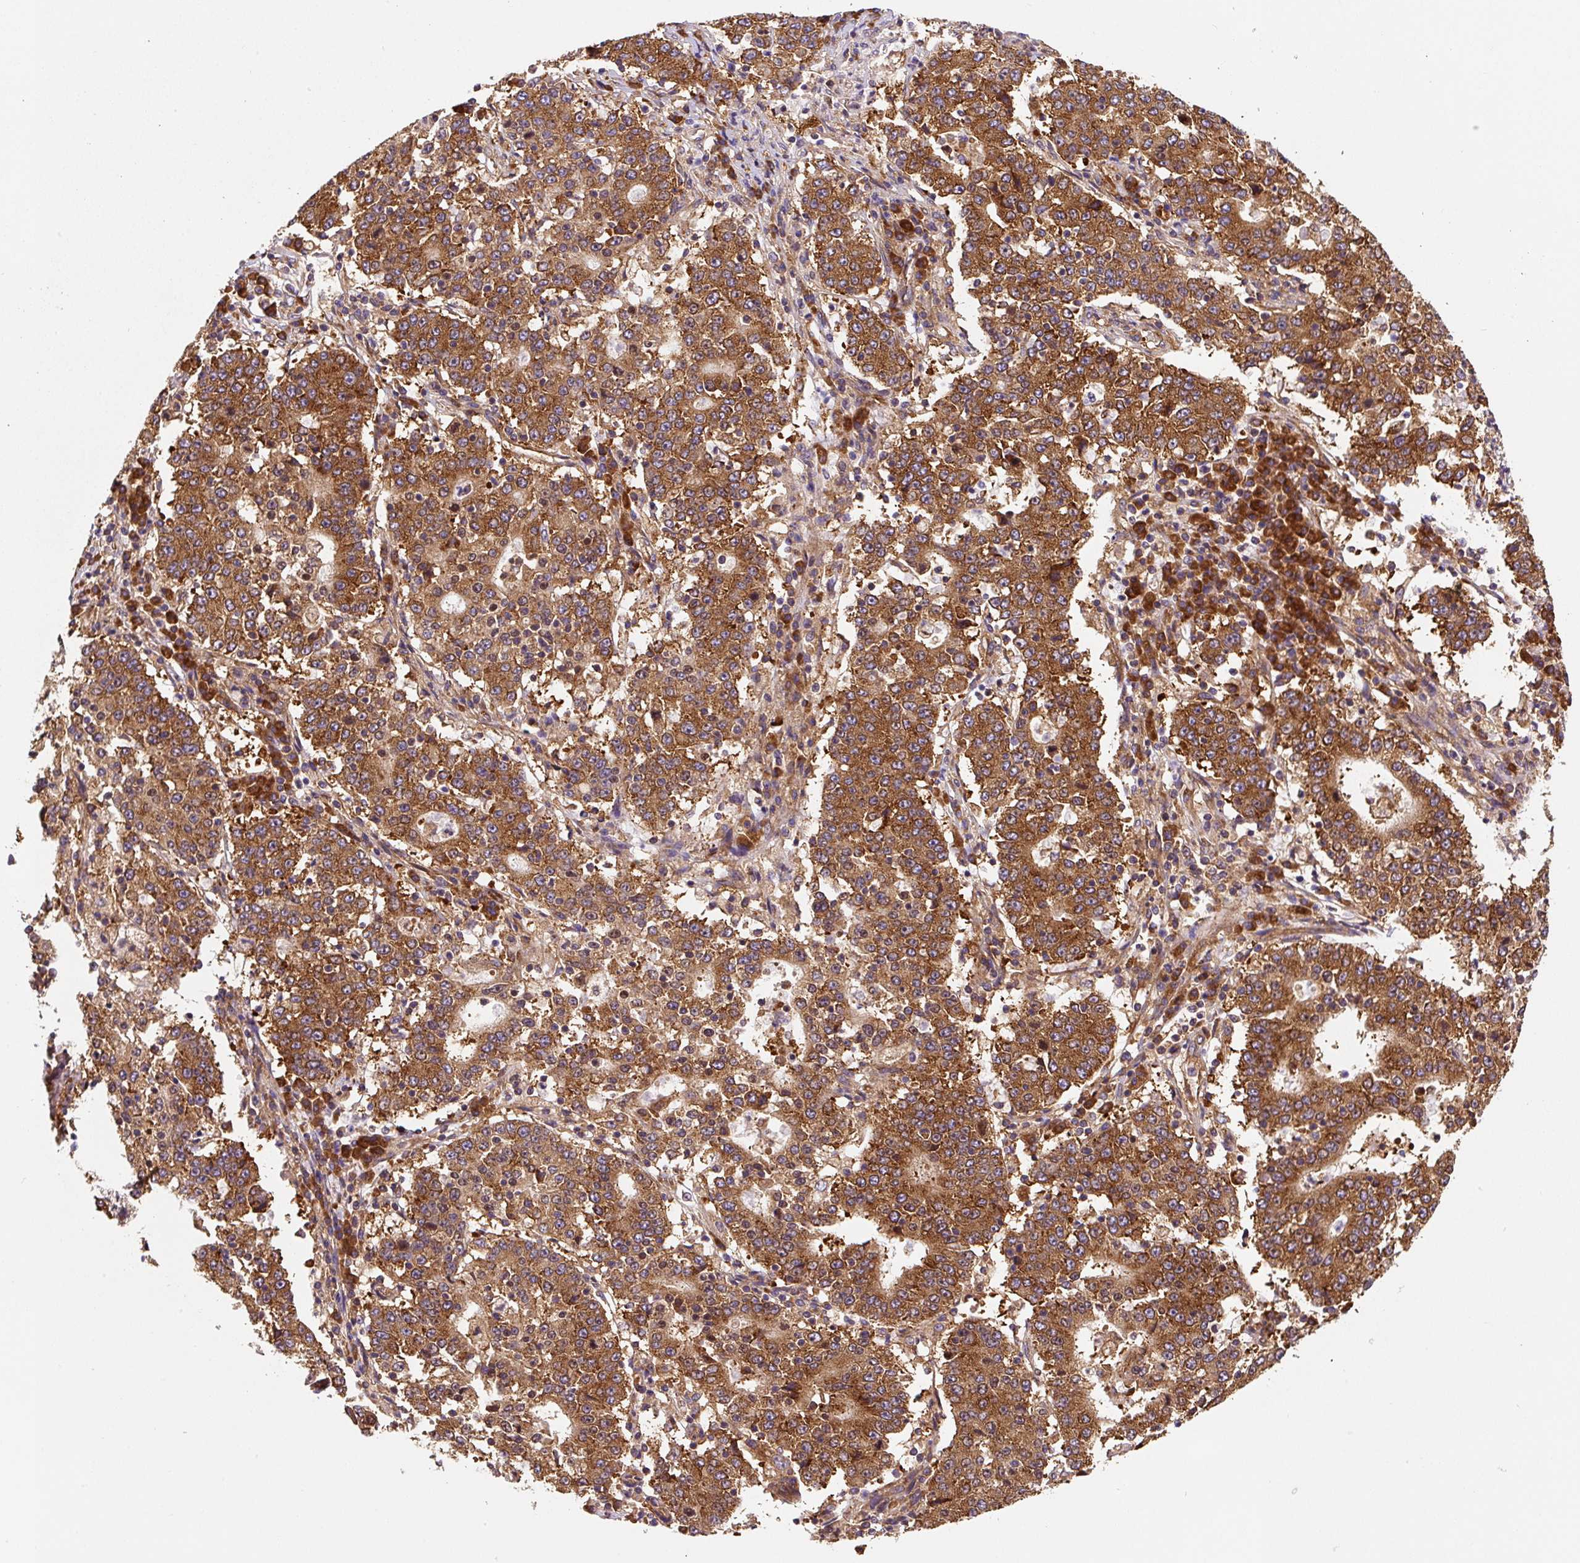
{"staining": {"intensity": "strong", "quantity": ">75%", "location": "cytoplasmic/membranous"}, "tissue": "stomach cancer", "cell_type": "Tumor cells", "image_type": "cancer", "snomed": [{"axis": "morphology", "description": "Adenocarcinoma, NOS"}, {"axis": "topography", "description": "Stomach"}], "caption": "The histopathology image displays immunohistochemical staining of adenocarcinoma (stomach). There is strong cytoplasmic/membranous expression is identified in approximately >75% of tumor cells.", "gene": "EIF2S2", "patient": {"sex": "male", "age": 59}}